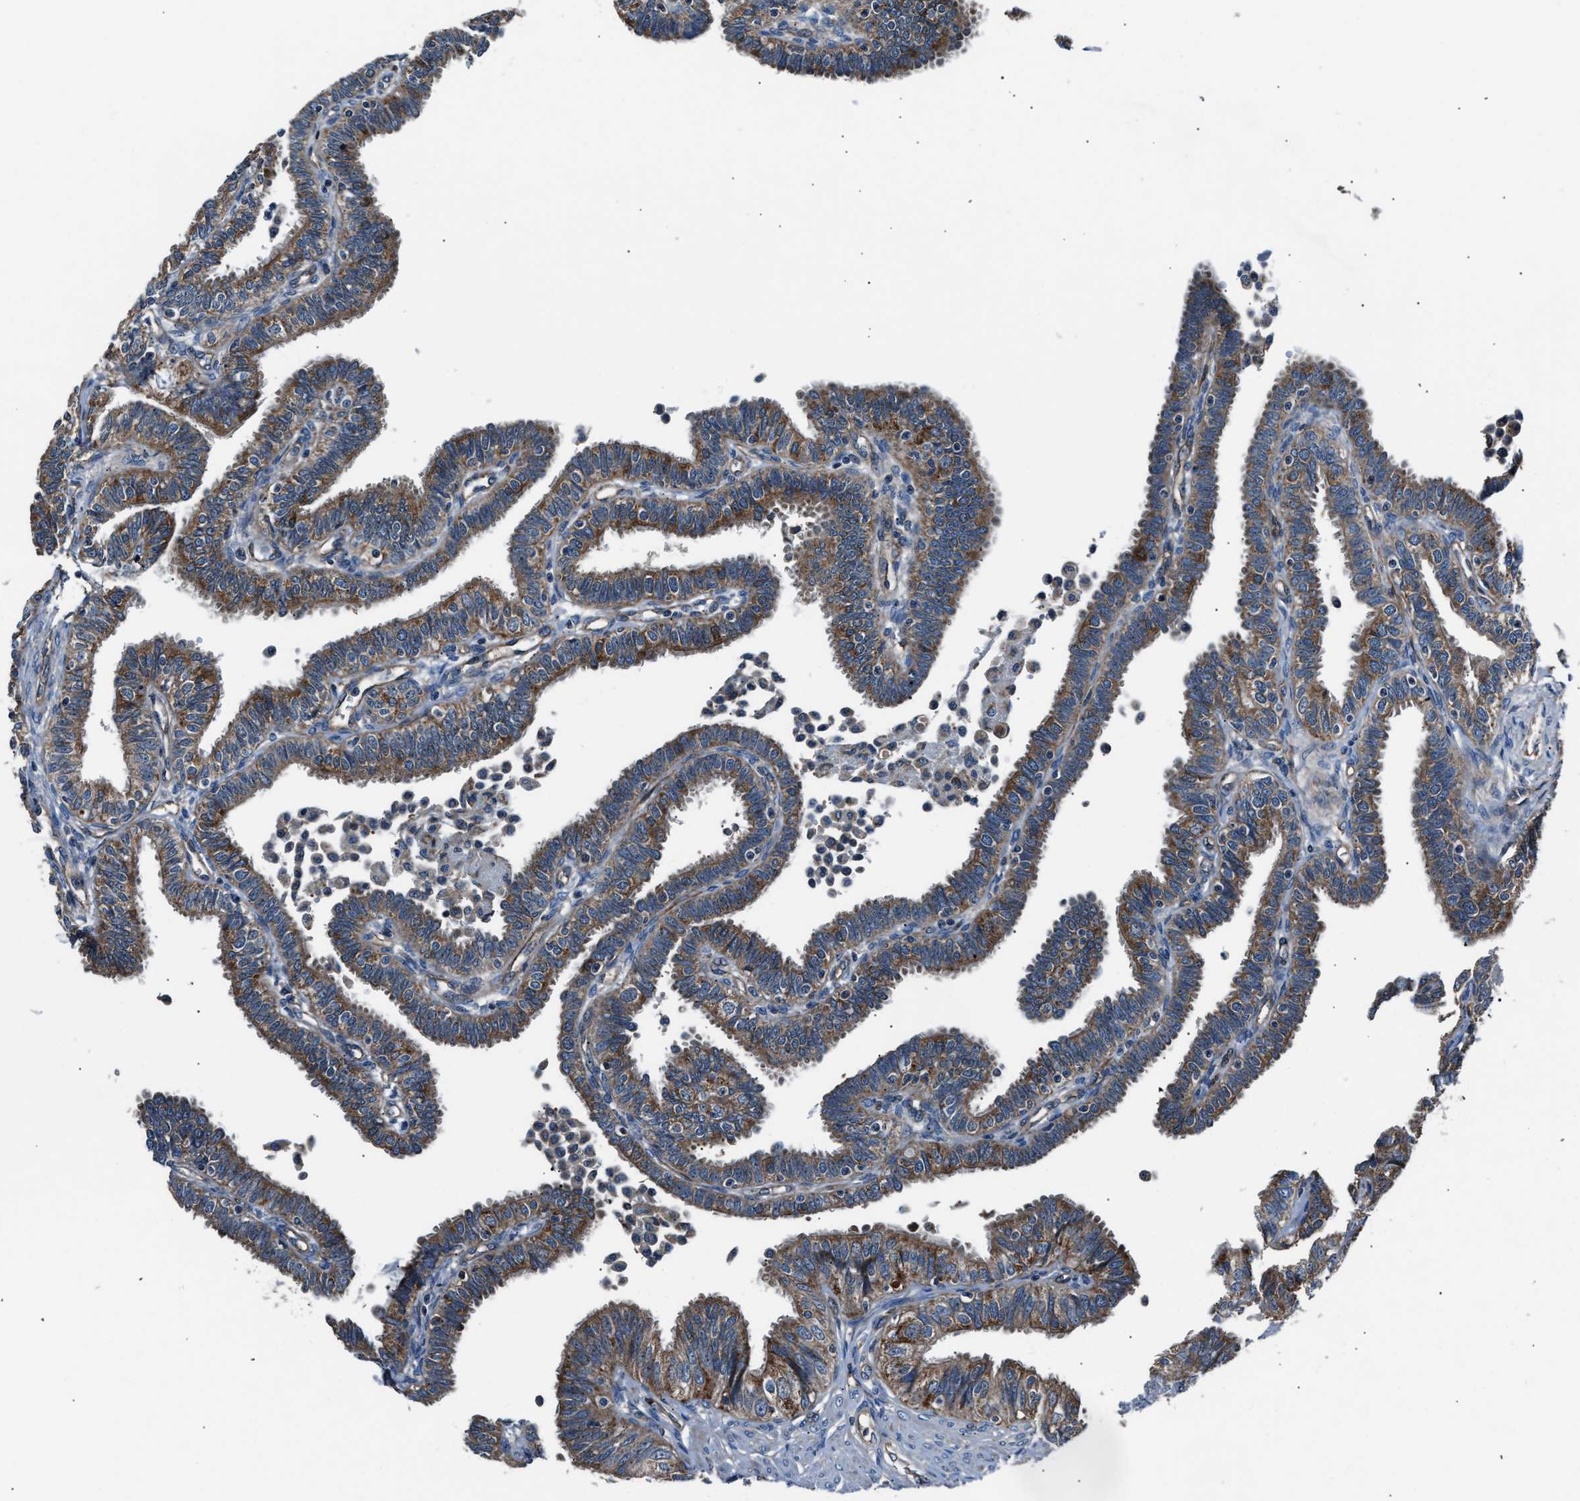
{"staining": {"intensity": "moderate", "quantity": ">75%", "location": "cytoplasmic/membranous"}, "tissue": "fallopian tube", "cell_type": "Glandular cells", "image_type": "normal", "snomed": [{"axis": "morphology", "description": "Normal tissue, NOS"}, {"axis": "topography", "description": "Fallopian tube"}, {"axis": "topography", "description": "Placenta"}], "caption": "Protein staining of unremarkable fallopian tube demonstrates moderate cytoplasmic/membranous staining in approximately >75% of glandular cells. (Stains: DAB in brown, nuclei in blue, Microscopy: brightfield microscopy at high magnification).", "gene": "ENSG00000281039", "patient": {"sex": "female", "age": 34}}